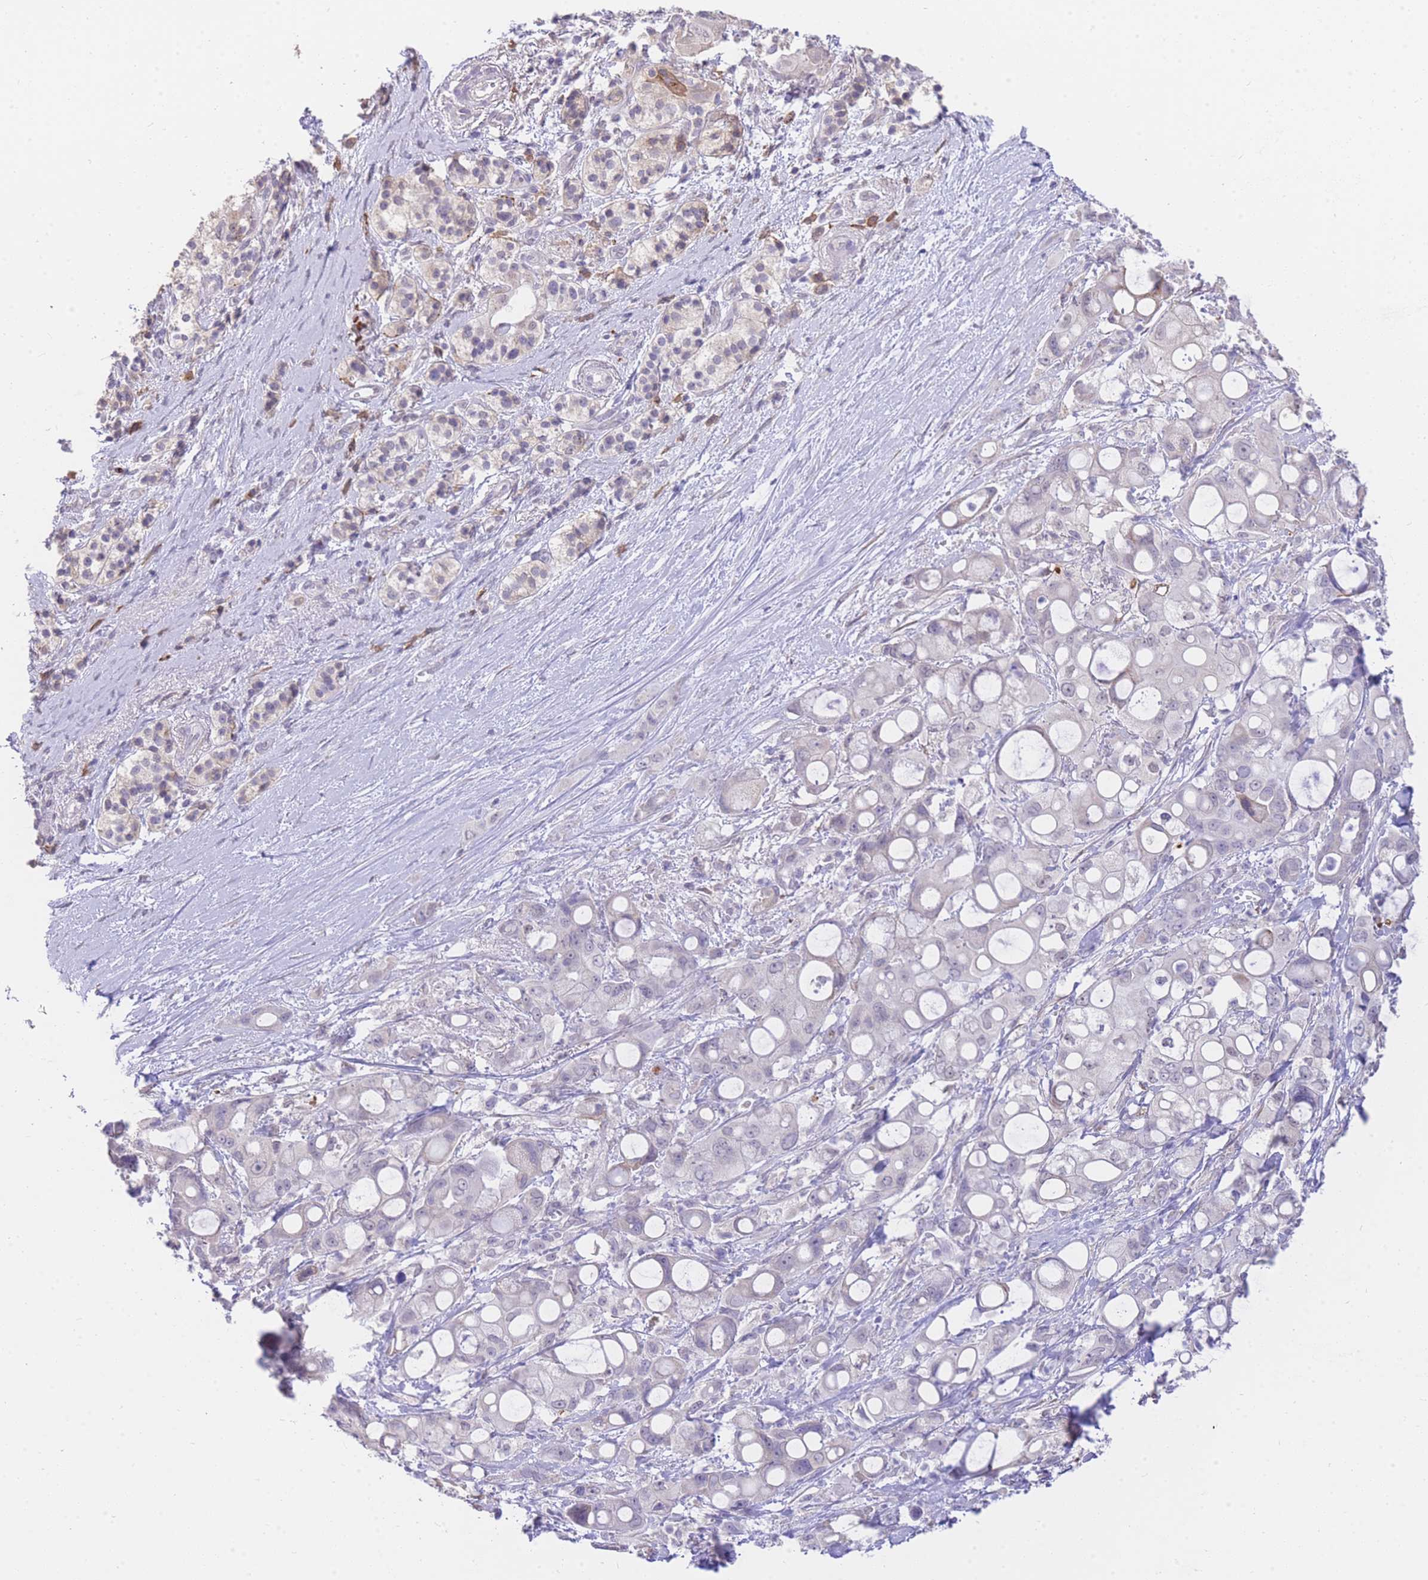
{"staining": {"intensity": "negative", "quantity": "none", "location": "none"}, "tissue": "pancreatic cancer", "cell_type": "Tumor cells", "image_type": "cancer", "snomed": [{"axis": "morphology", "description": "Adenocarcinoma, NOS"}, {"axis": "topography", "description": "Pancreas"}], "caption": "The immunohistochemistry histopathology image has no significant staining in tumor cells of pancreatic adenocarcinoma tissue.", "gene": "C2orf88", "patient": {"sex": "male", "age": 68}}